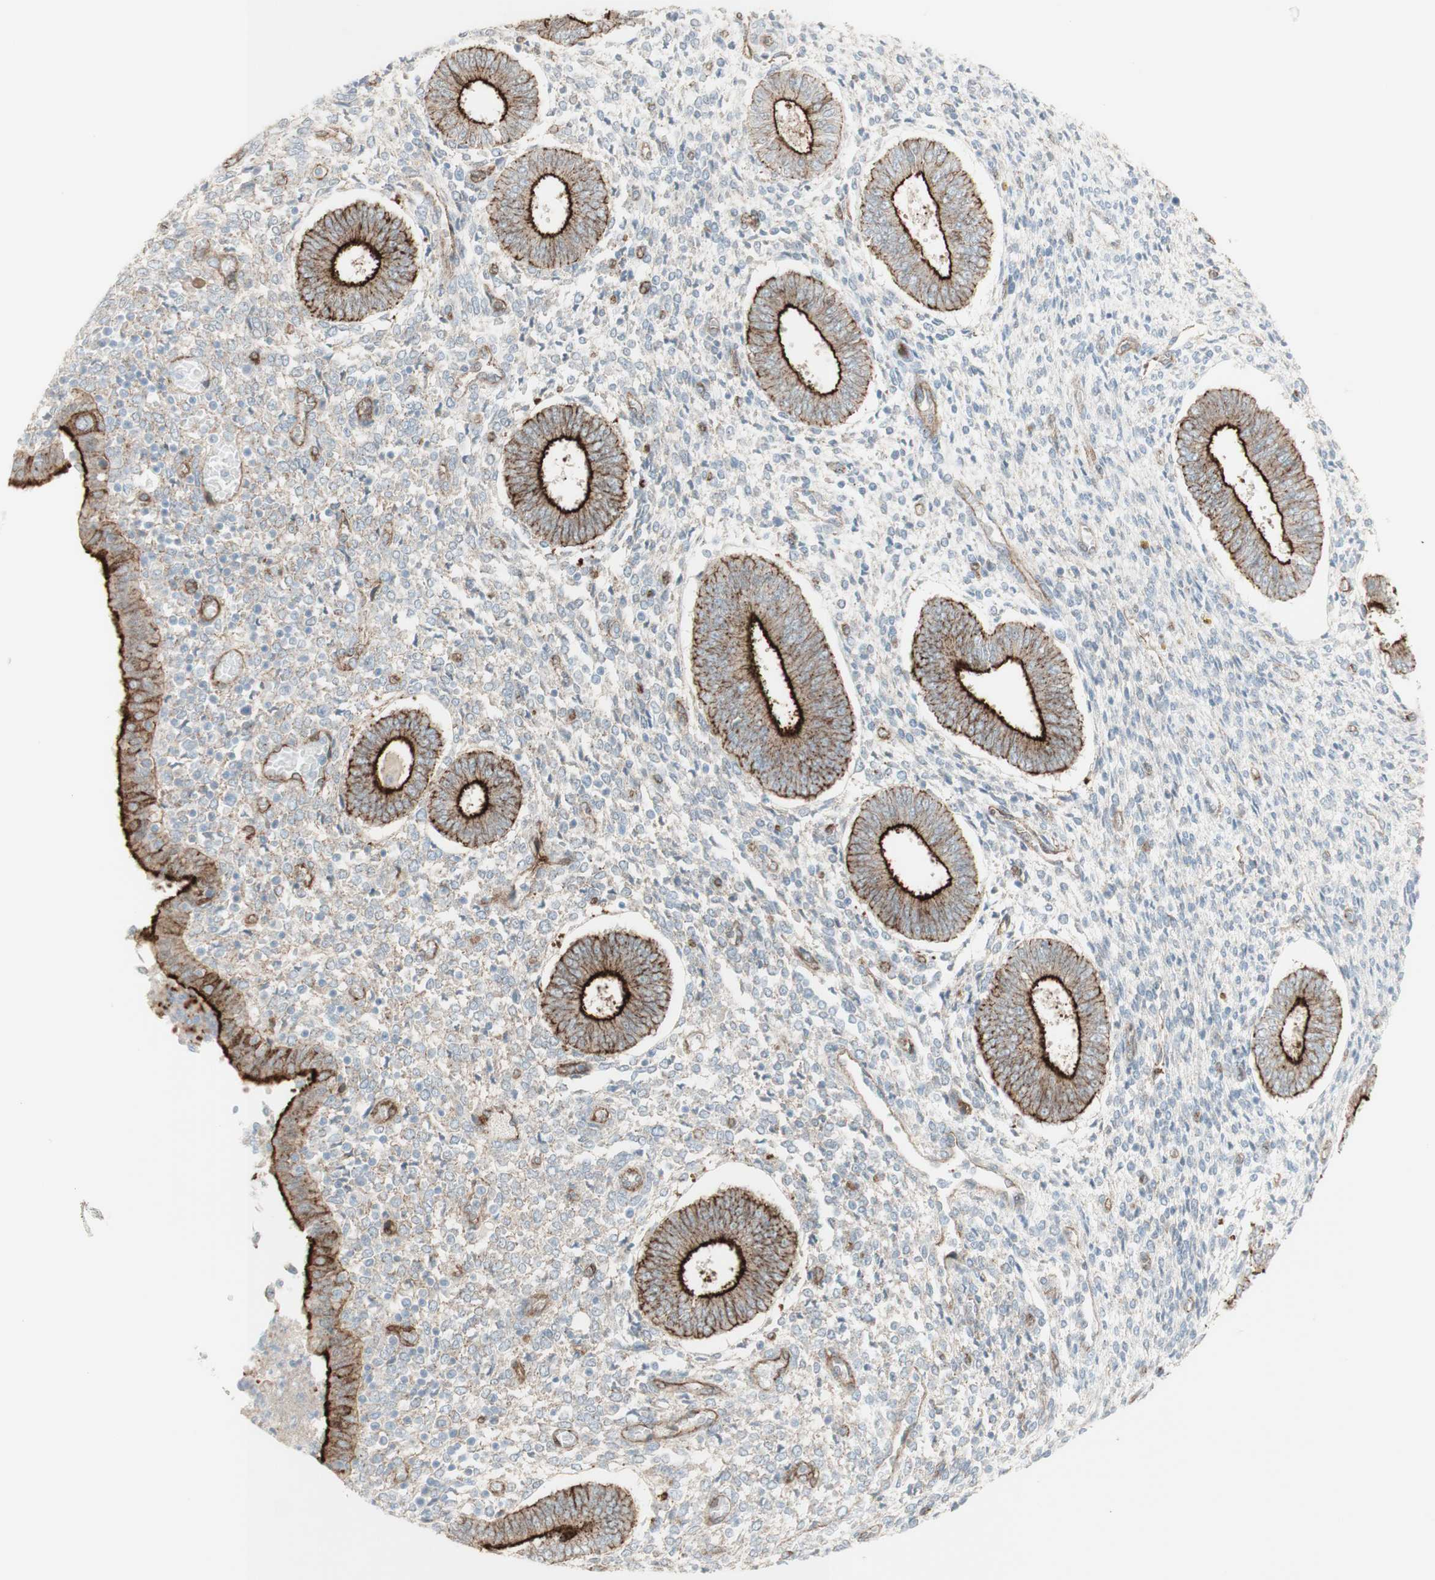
{"staining": {"intensity": "negative", "quantity": "none", "location": "none"}, "tissue": "endometrium", "cell_type": "Cells in endometrial stroma", "image_type": "normal", "snomed": [{"axis": "morphology", "description": "Normal tissue, NOS"}, {"axis": "topography", "description": "Endometrium"}], "caption": "Micrograph shows no protein positivity in cells in endometrial stroma of unremarkable endometrium. (DAB (3,3'-diaminobenzidine) IHC with hematoxylin counter stain).", "gene": "MYO6", "patient": {"sex": "female", "age": 35}}